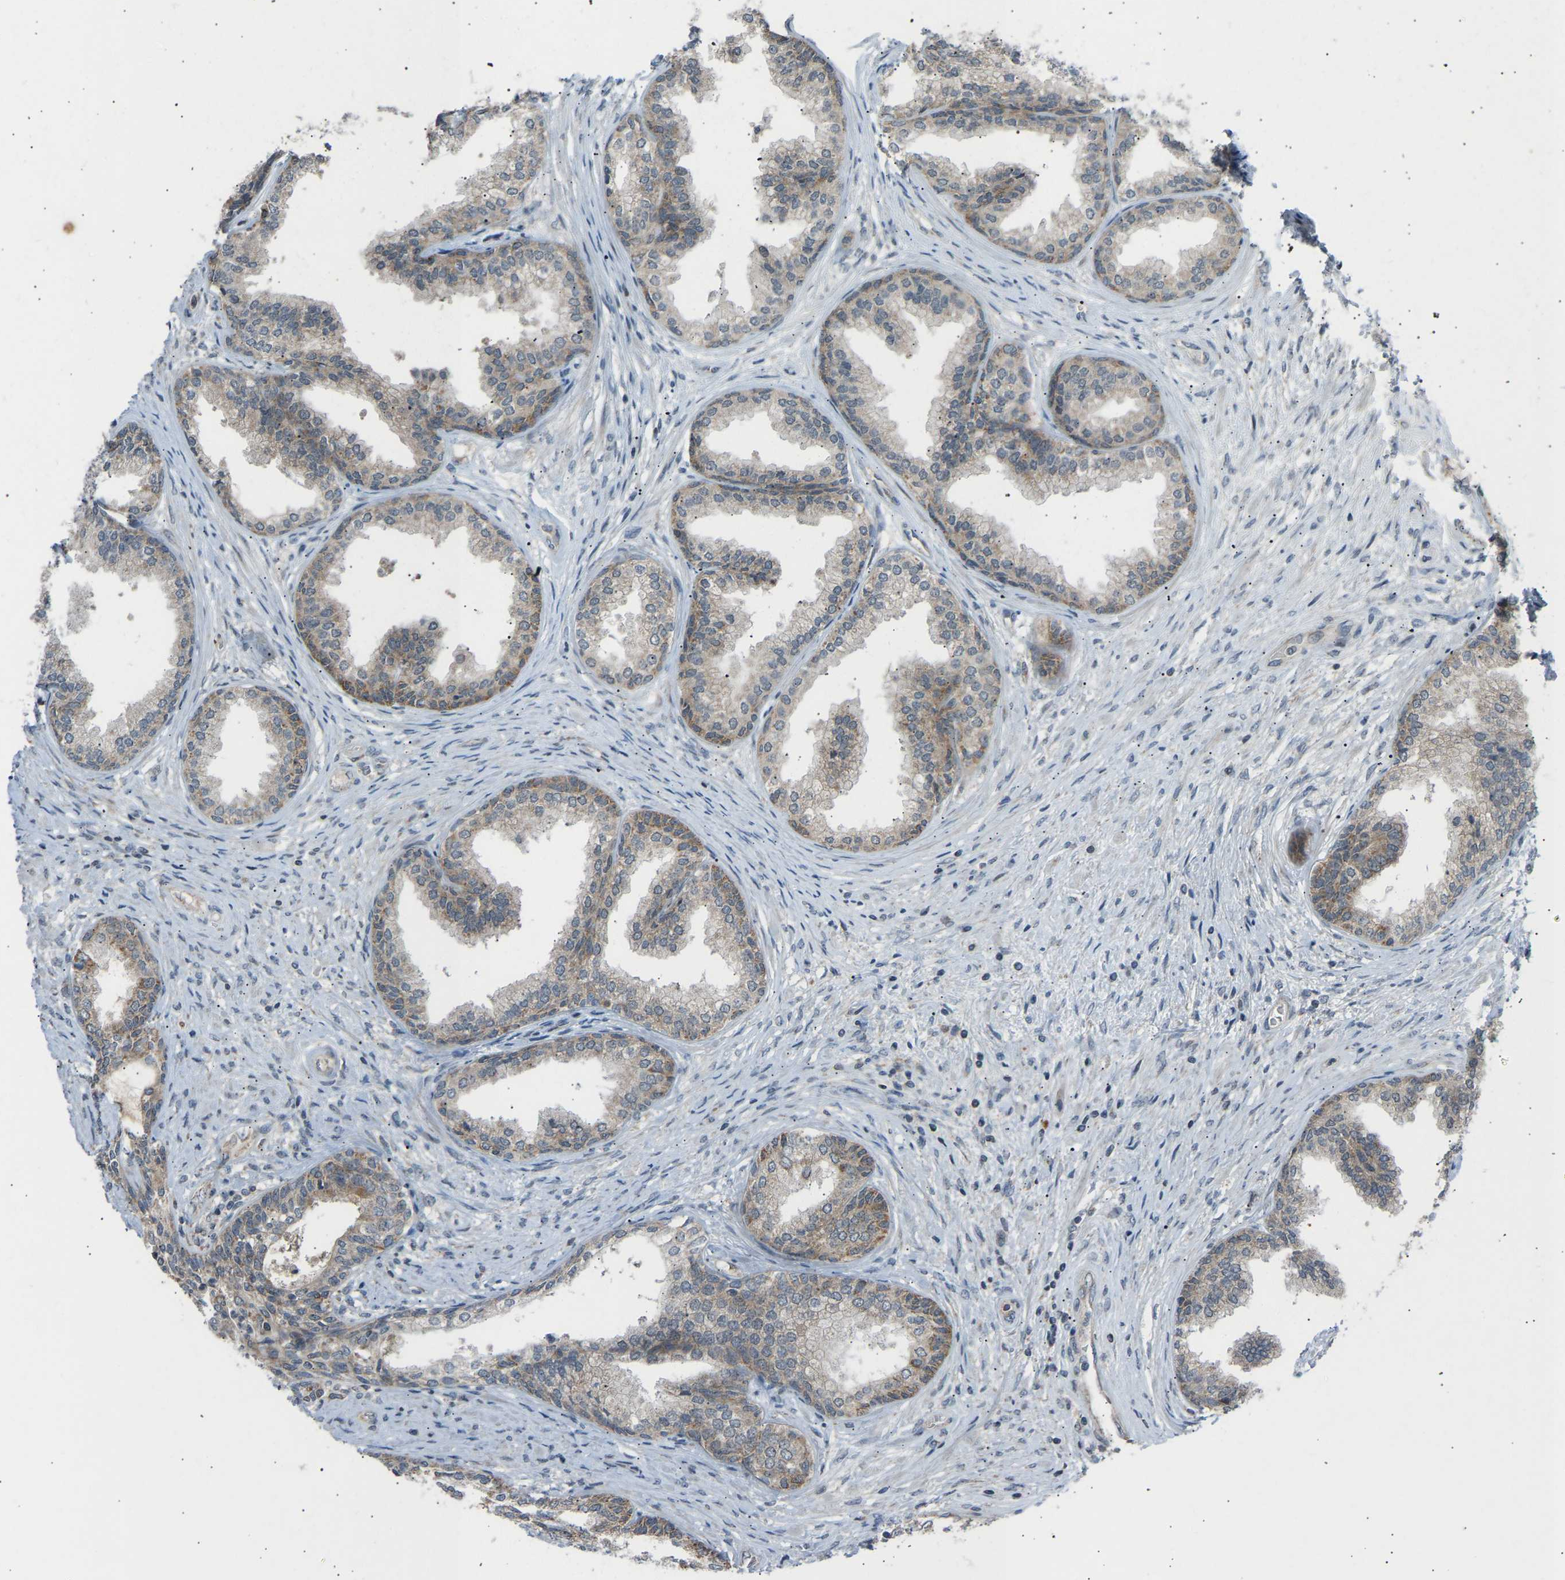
{"staining": {"intensity": "weak", "quantity": ">75%", "location": "cytoplasmic/membranous"}, "tissue": "prostate", "cell_type": "Glandular cells", "image_type": "normal", "snomed": [{"axis": "morphology", "description": "Normal tissue, NOS"}, {"axis": "topography", "description": "Prostate"}], "caption": "Protein expression analysis of unremarkable prostate displays weak cytoplasmic/membranous staining in about >75% of glandular cells.", "gene": "SLIRP", "patient": {"sex": "male", "age": 76}}